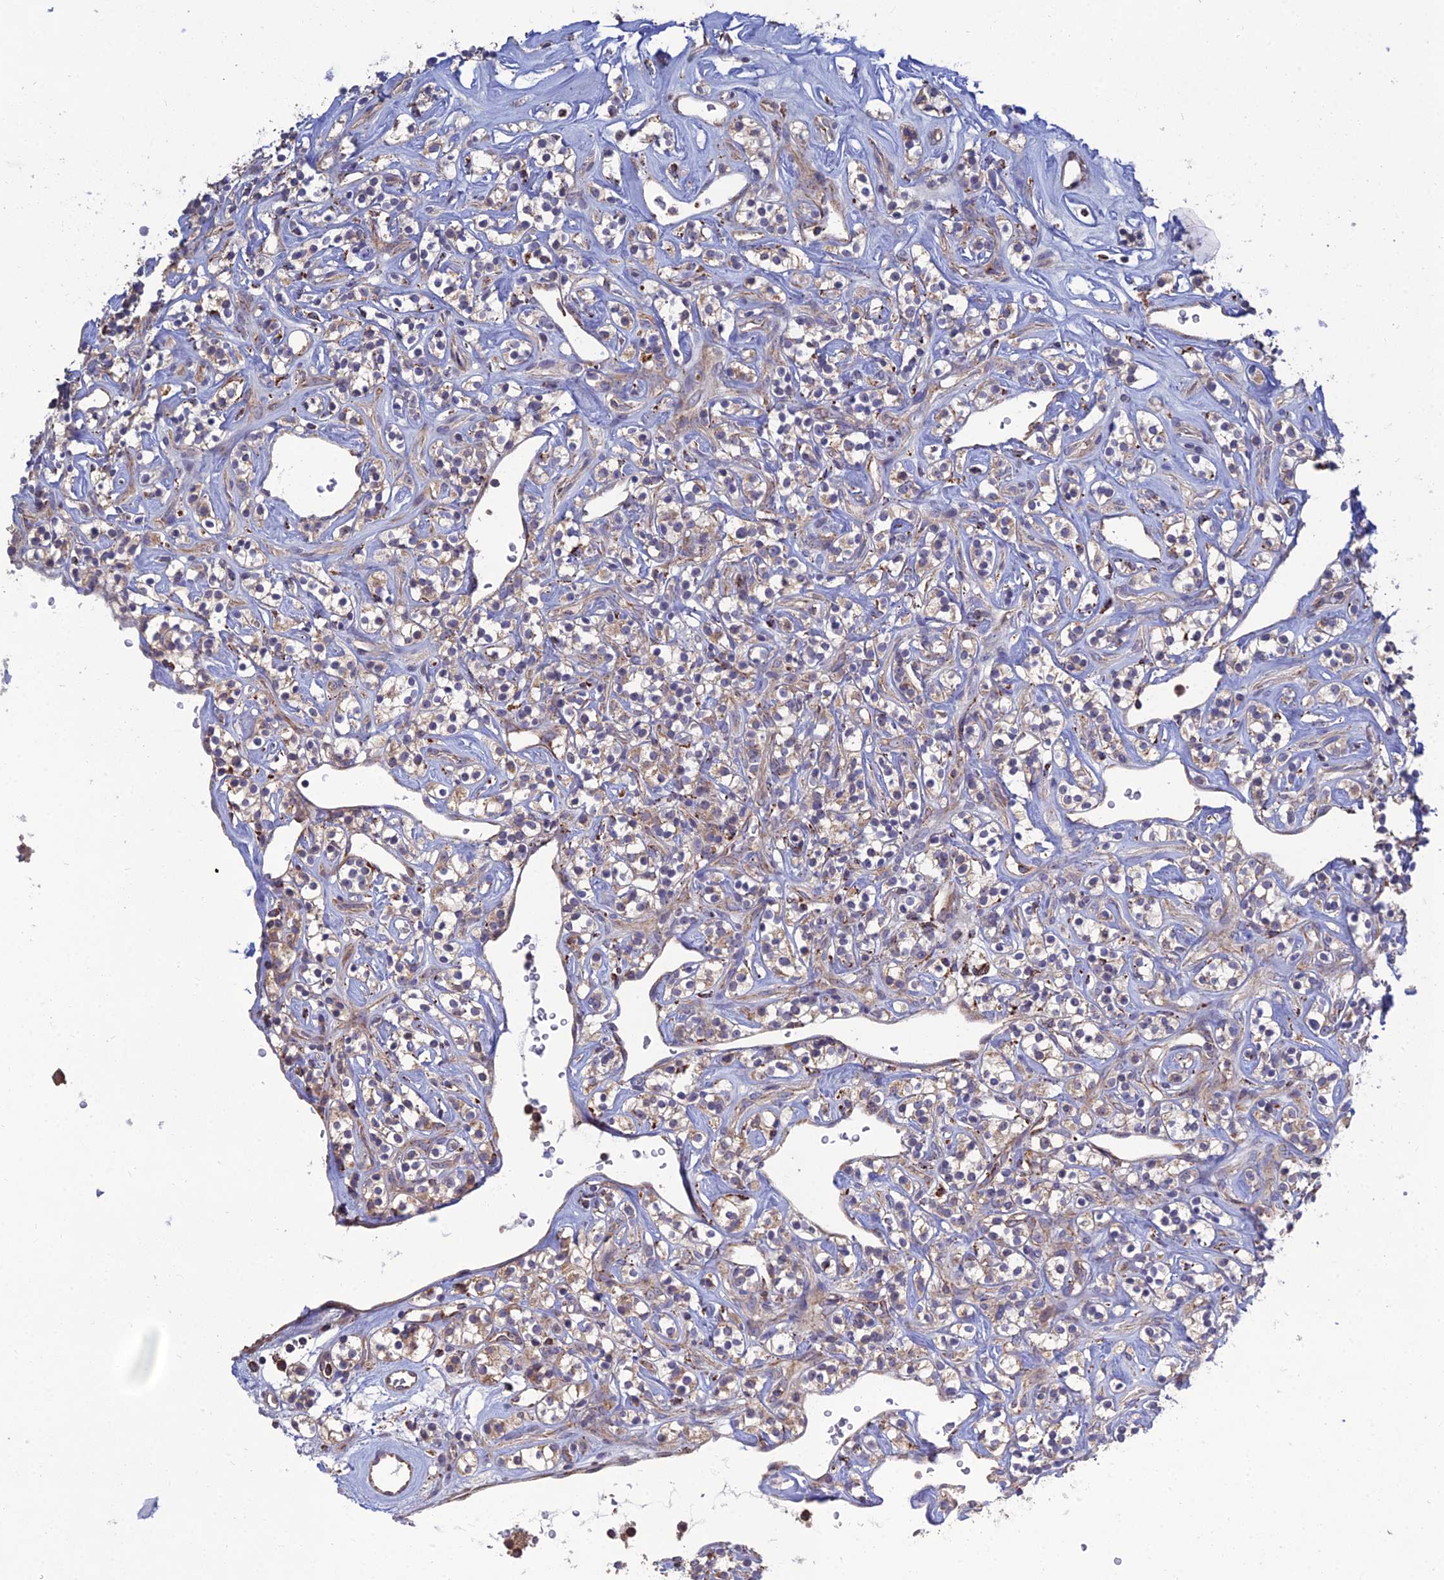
{"staining": {"intensity": "weak", "quantity": "<25%", "location": "cytoplasmic/membranous"}, "tissue": "renal cancer", "cell_type": "Tumor cells", "image_type": "cancer", "snomed": [{"axis": "morphology", "description": "Adenocarcinoma, NOS"}, {"axis": "topography", "description": "Kidney"}], "caption": "Renal cancer was stained to show a protein in brown. There is no significant staining in tumor cells.", "gene": "RIC8B", "patient": {"sex": "male", "age": 77}}